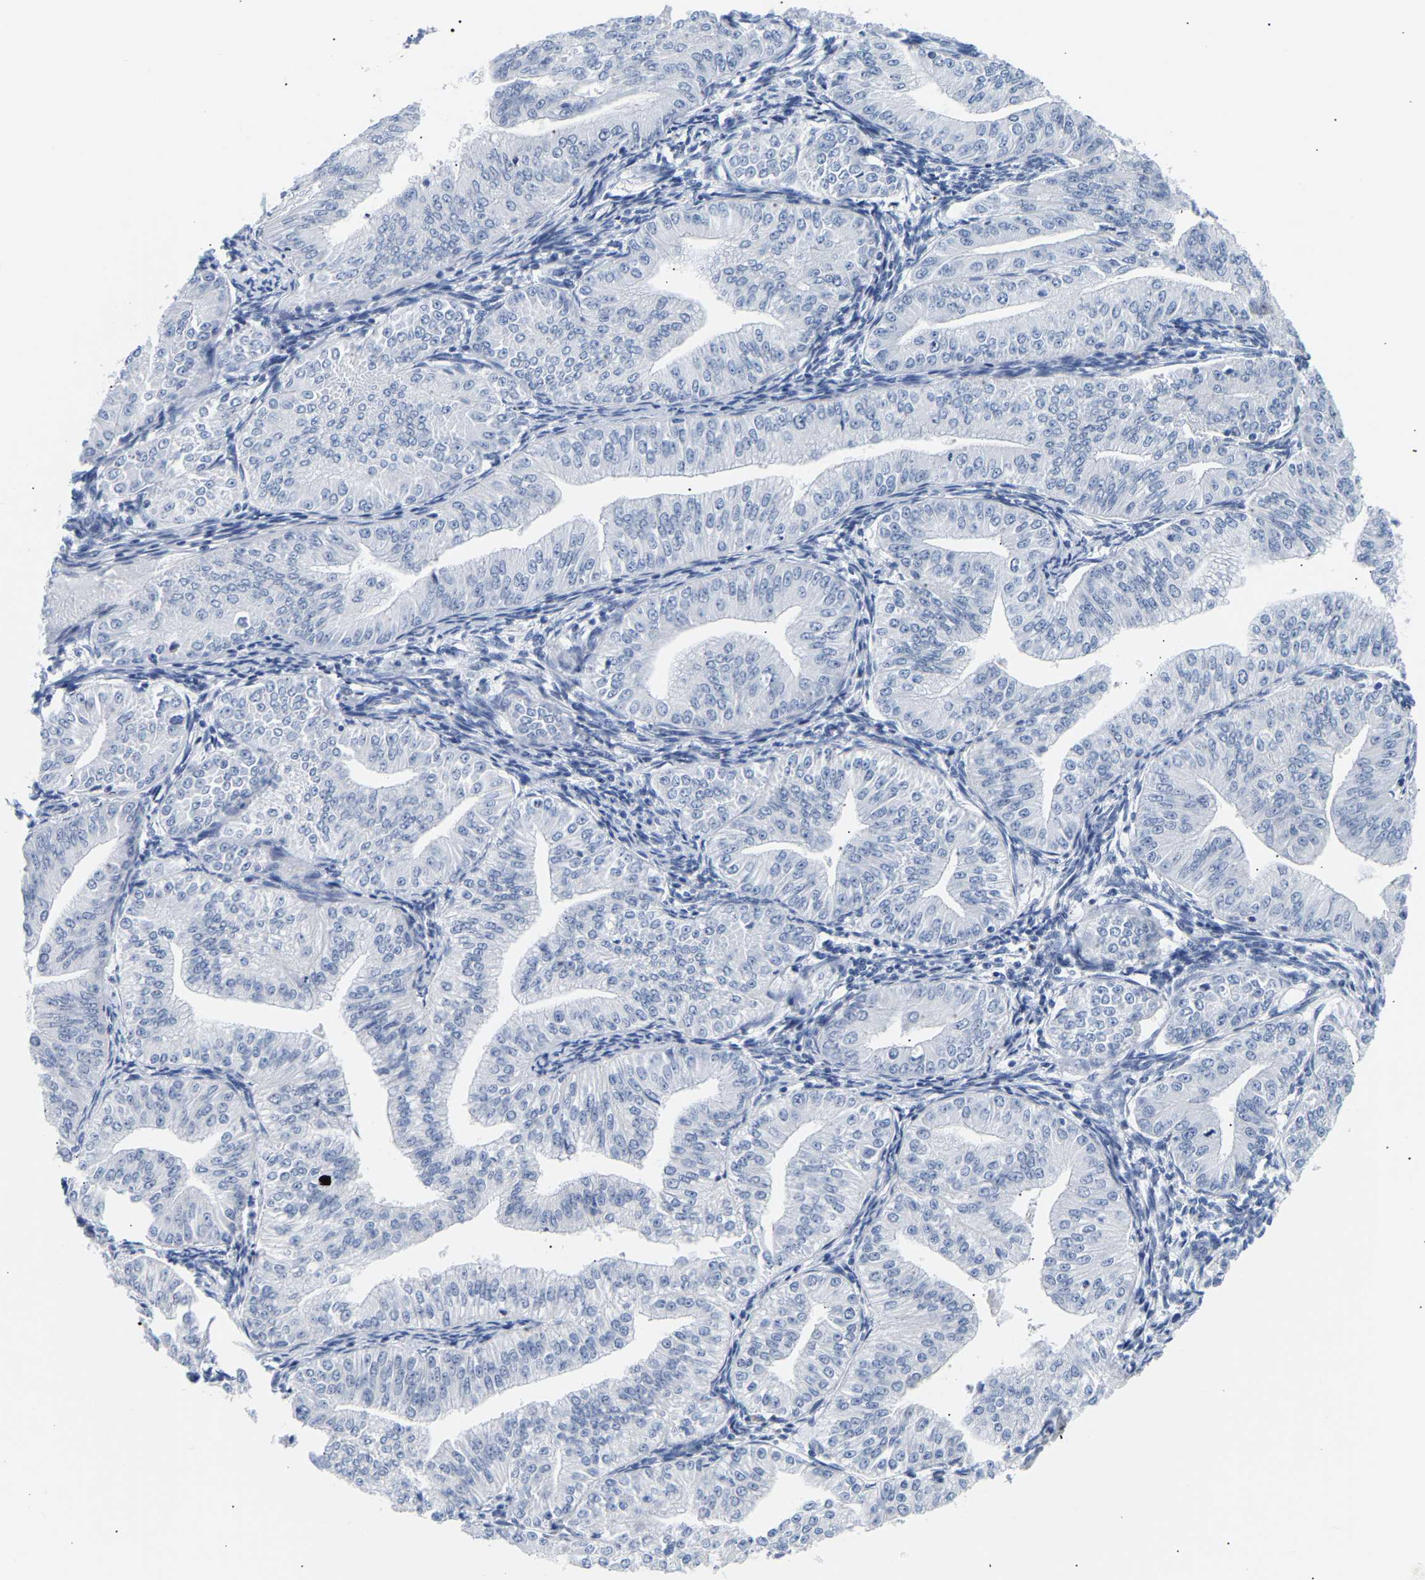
{"staining": {"intensity": "negative", "quantity": "none", "location": "none"}, "tissue": "endometrial cancer", "cell_type": "Tumor cells", "image_type": "cancer", "snomed": [{"axis": "morphology", "description": "Normal tissue, NOS"}, {"axis": "morphology", "description": "Adenocarcinoma, NOS"}, {"axis": "topography", "description": "Endometrium"}], "caption": "The micrograph shows no significant expression in tumor cells of endometrial cancer. Brightfield microscopy of immunohistochemistry stained with DAB (3,3'-diaminobenzidine) (brown) and hematoxylin (blue), captured at high magnification.", "gene": "SPINK2", "patient": {"sex": "female", "age": 53}}